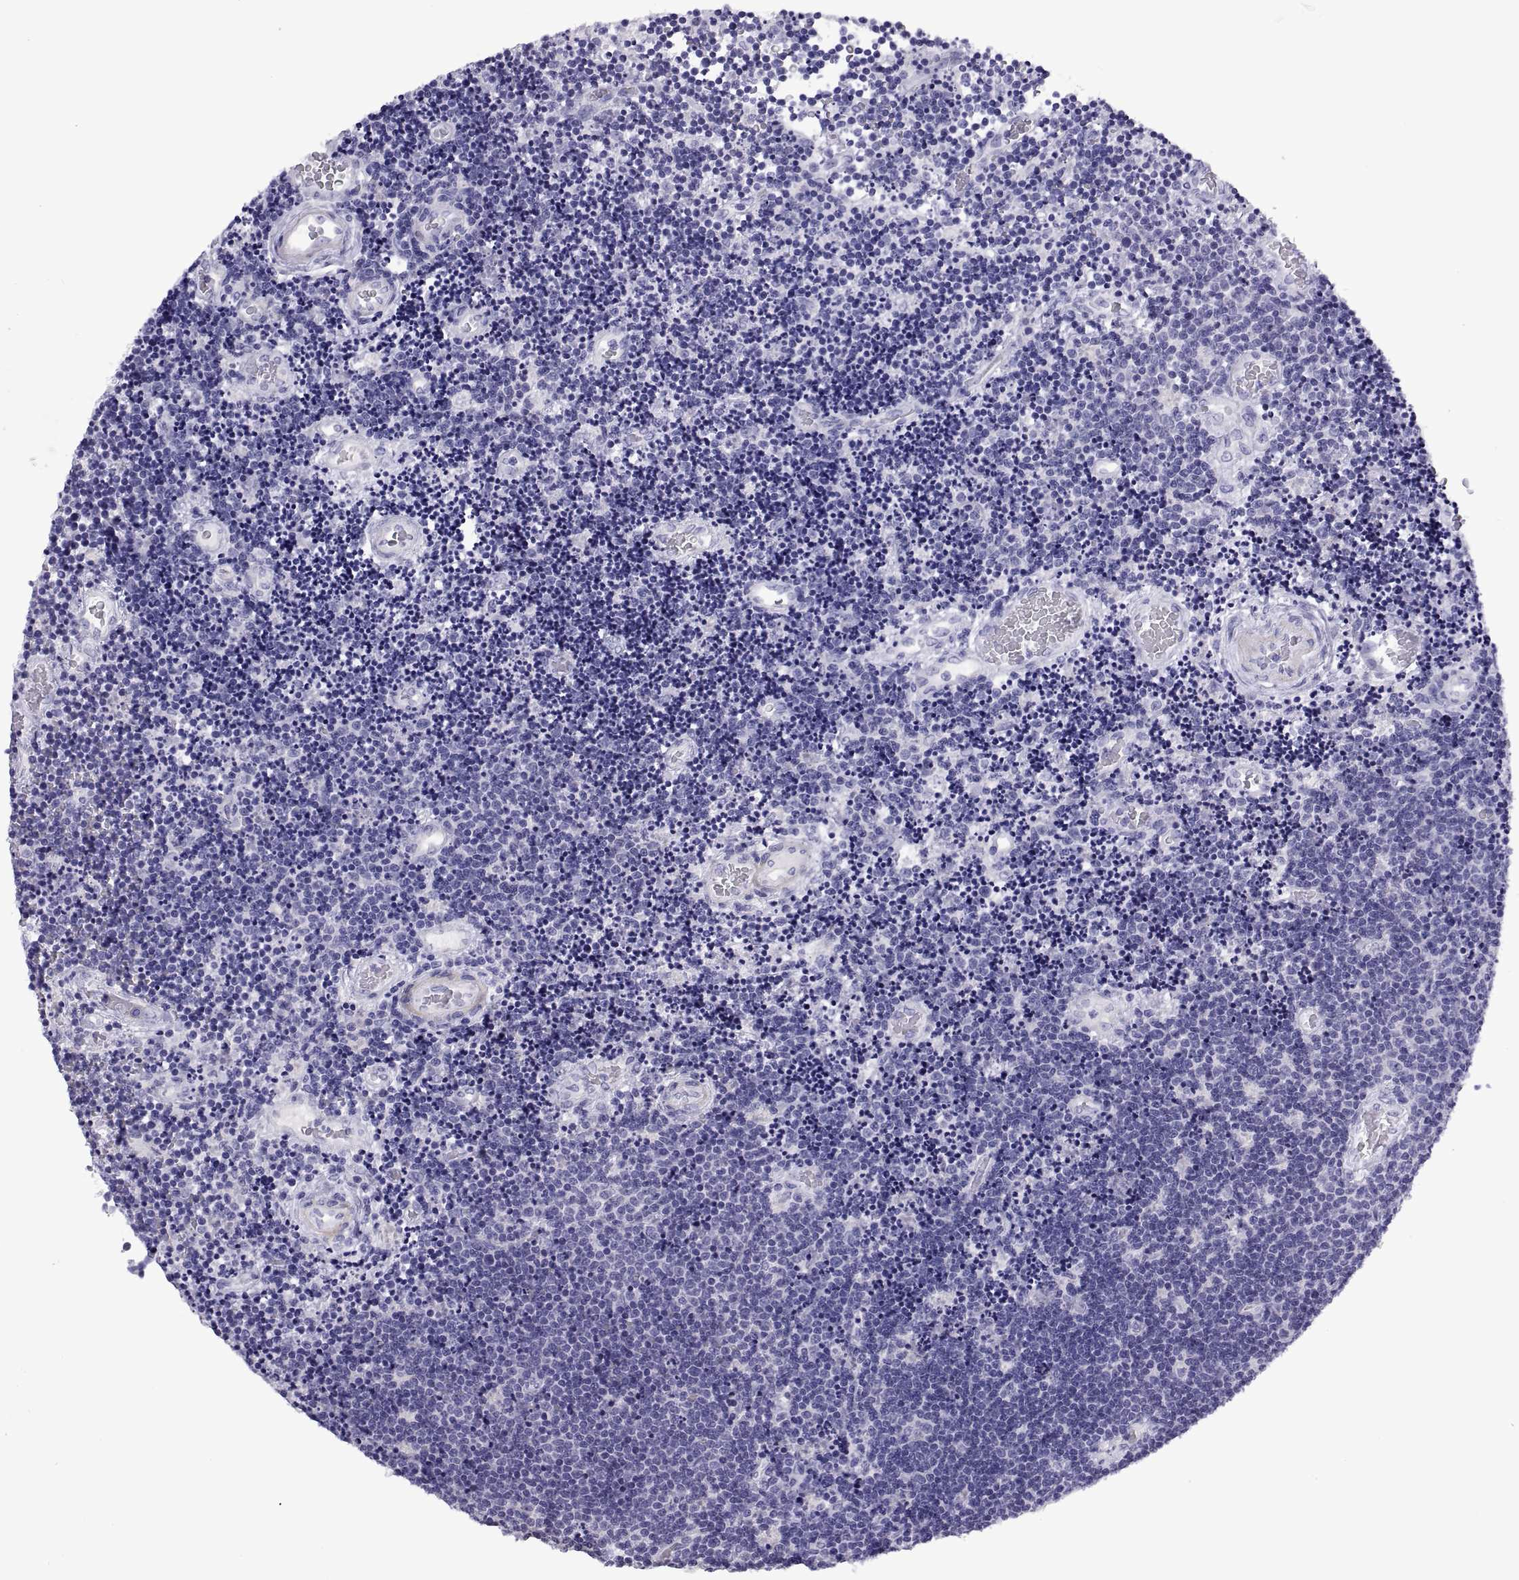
{"staining": {"intensity": "negative", "quantity": "none", "location": "none"}, "tissue": "lymphoma", "cell_type": "Tumor cells", "image_type": "cancer", "snomed": [{"axis": "morphology", "description": "Malignant lymphoma, non-Hodgkin's type, Low grade"}, {"axis": "topography", "description": "Brain"}], "caption": "Tumor cells show no significant positivity in lymphoma.", "gene": "RGS20", "patient": {"sex": "female", "age": 66}}